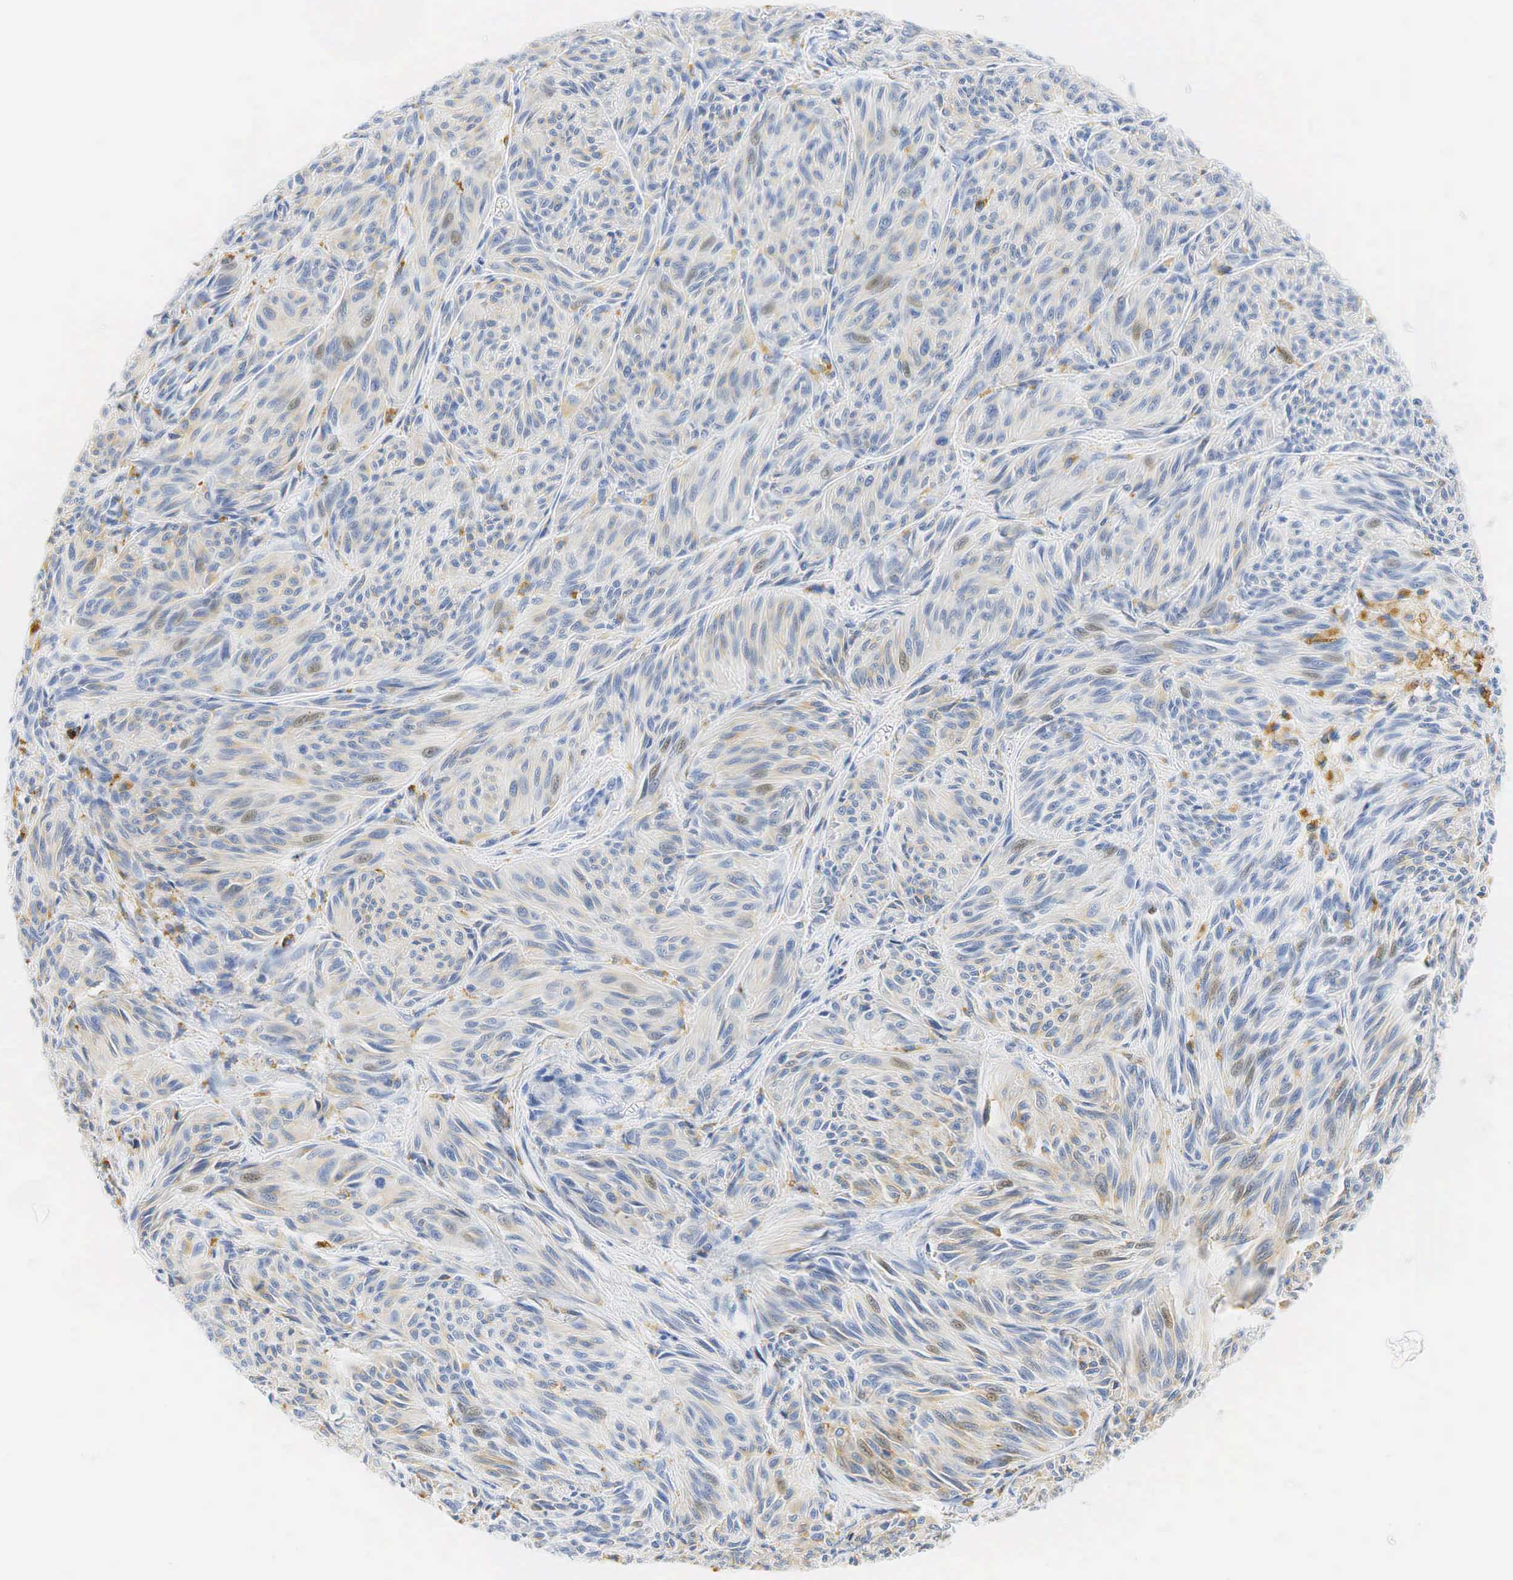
{"staining": {"intensity": "weak", "quantity": "<25%", "location": "cytoplasmic/membranous,nuclear"}, "tissue": "melanoma", "cell_type": "Tumor cells", "image_type": "cancer", "snomed": [{"axis": "morphology", "description": "Malignant melanoma, NOS"}, {"axis": "topography", "description": "Skin"}], "caption": "A high-resolution micrograph shows IHC staining of melanoma, which reveals no significant staining in tumor cells.", "gene": "CD68", "patient": {"sex": "male", "age": 54}}